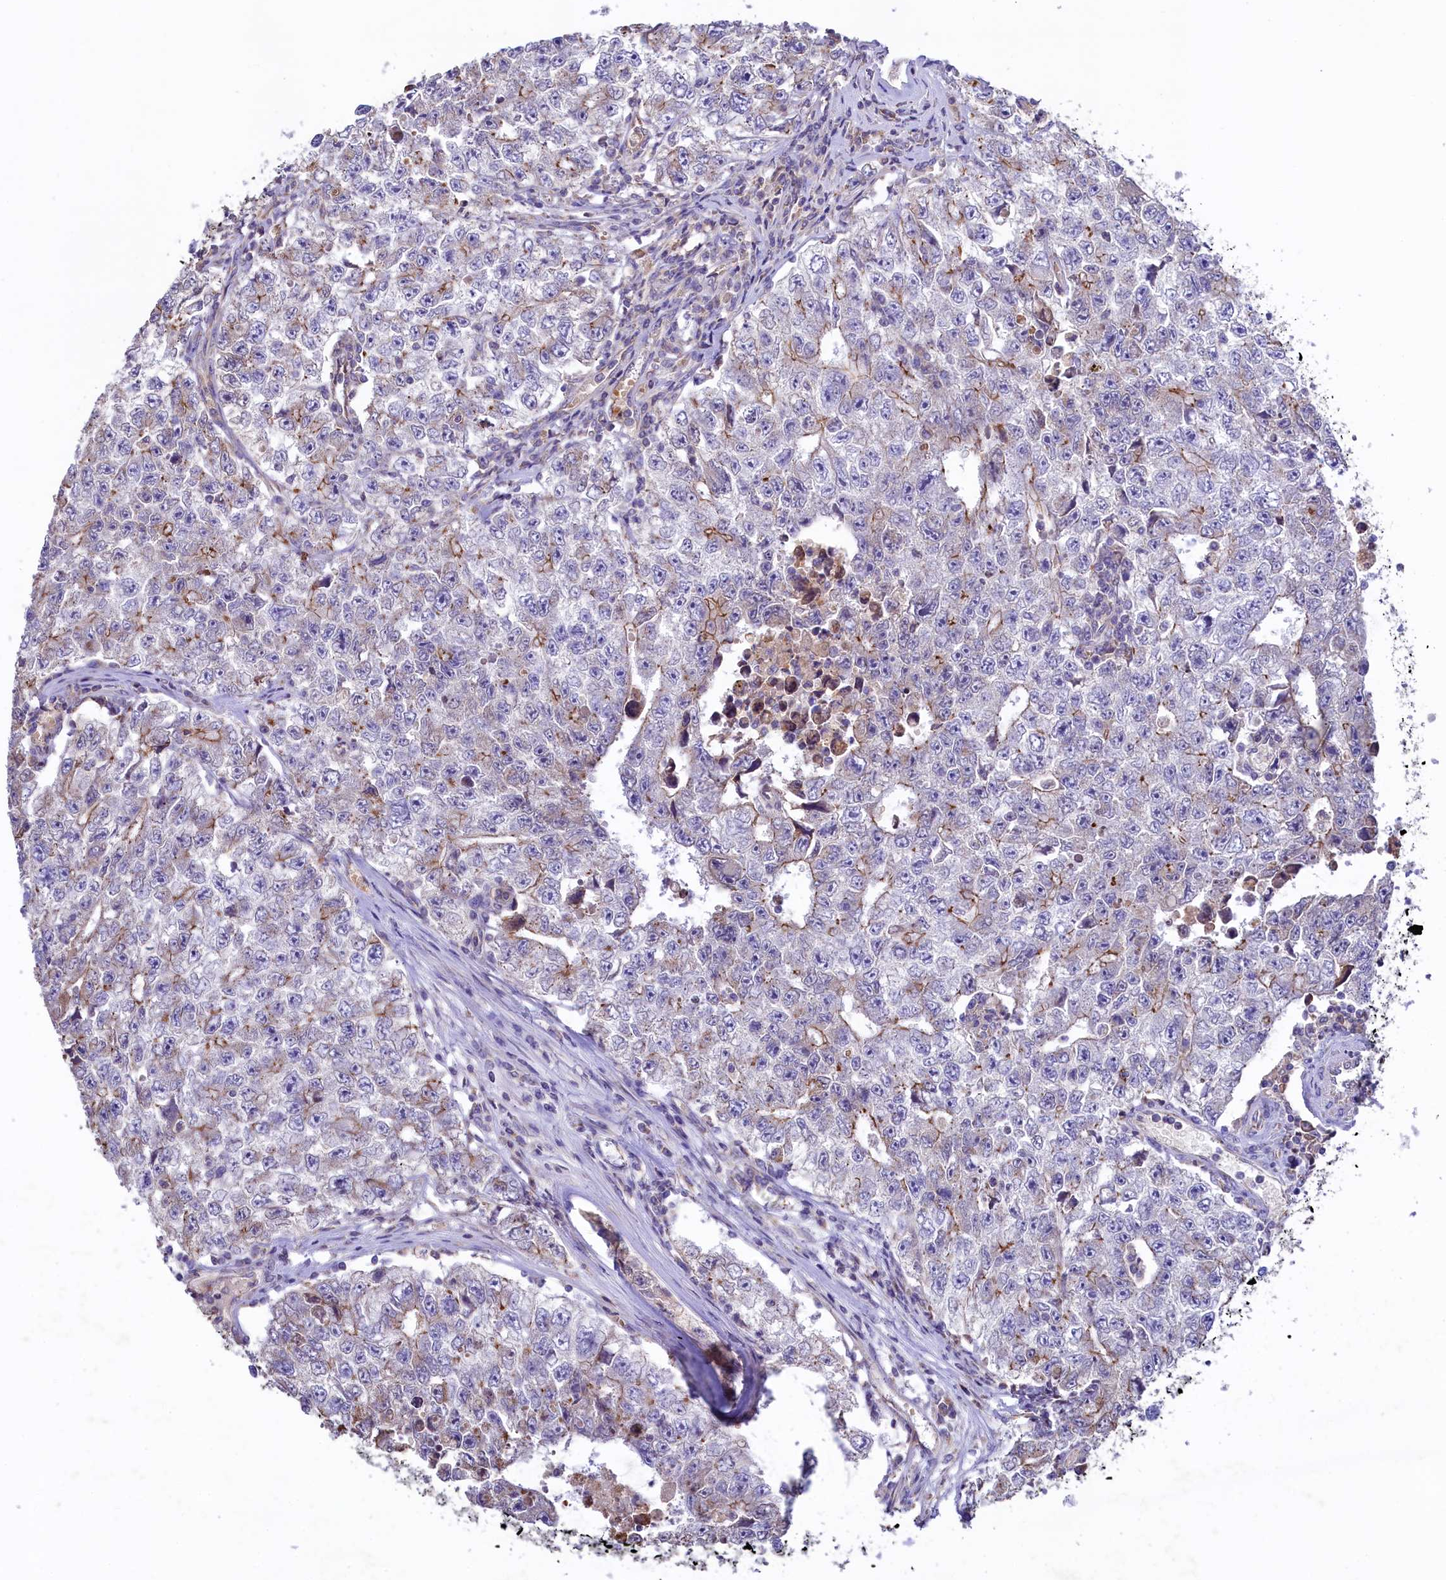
{"staining": {"intensity": "moderate", "quantity": "25%-75%", "location": "cytoplasmic/membranous"}, "tissue": "testis cancer", "cell_type": "Tumor cells", "image_type": "cancer", "snomed": [{"axis": "morphology", "description": "Carcinoma, Embryonal, NOS"}, {"axis": "topography", "description": "Testis"}], "caption": "Immunohistochemical staining of human testis cancer (embryonal carcinoma) demonstrates moderate cytoplasmic/membranous protein staining in approximately 25%-75% of tumor cells.", "gene": "HPS6", "patient": {"sex": "male", "age": 17}}